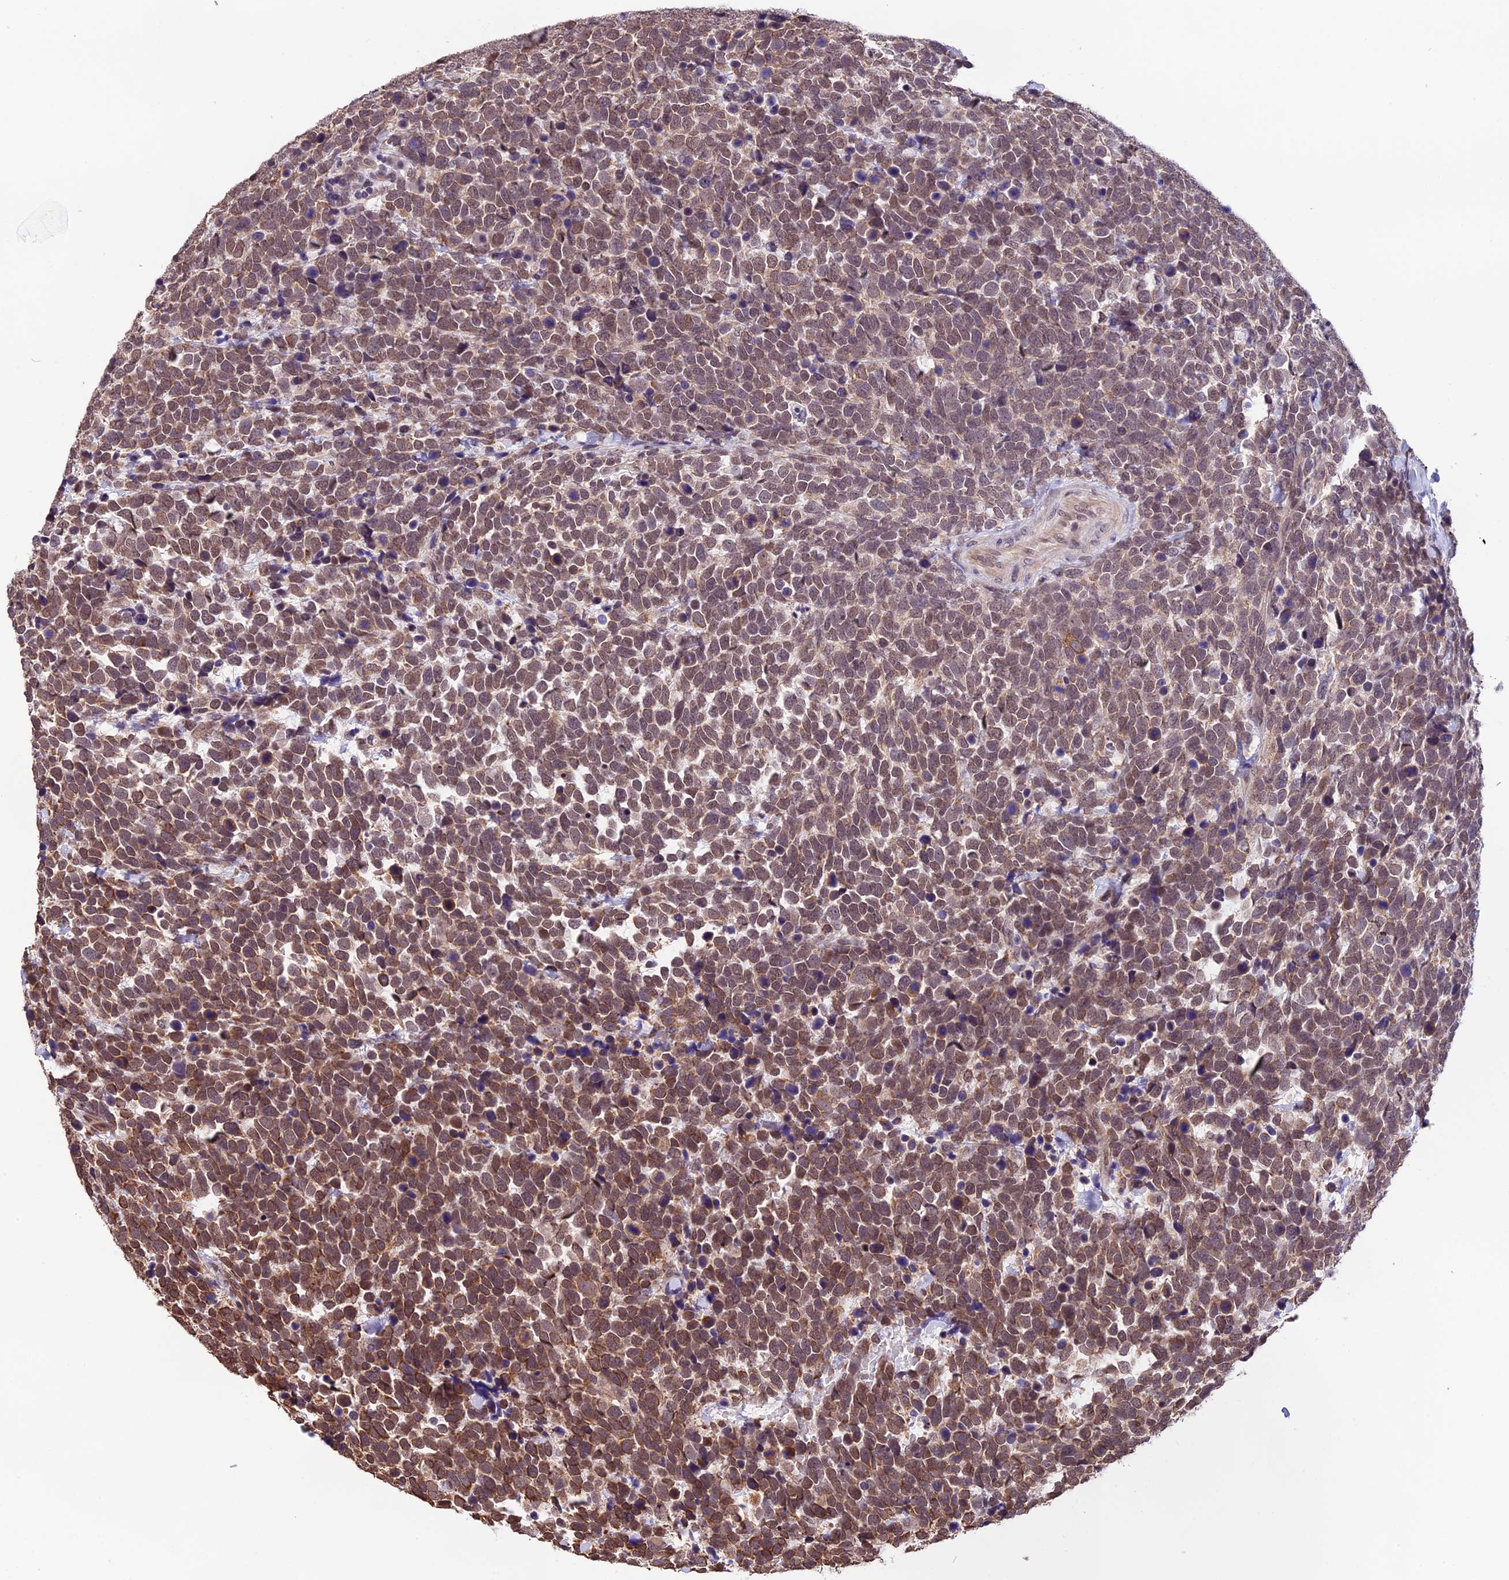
{"staining": {"intensity": "moderate", "quantity": ">75%", "location": "cytoplasmic/membranous,nuclear"}, "tissue": "urothelial cancer", "cell_type": "Tumor cells", "image_type": "cancer", "snomed": [{"axis": "morphology", "description": "Urothelial carcinoma, High grade"}, {"axis": "topography", "description": "Urinary bladder"}], "caption": "Brown immunohistochemical staining in urothelial carcinoma (high-grade) displays moderate cytoplasmic/membranous and nuclear staining in approximately >75% of tumor cells.", "gene": "ZC3H4", "patient": {"sex": "female", "age": 82}}